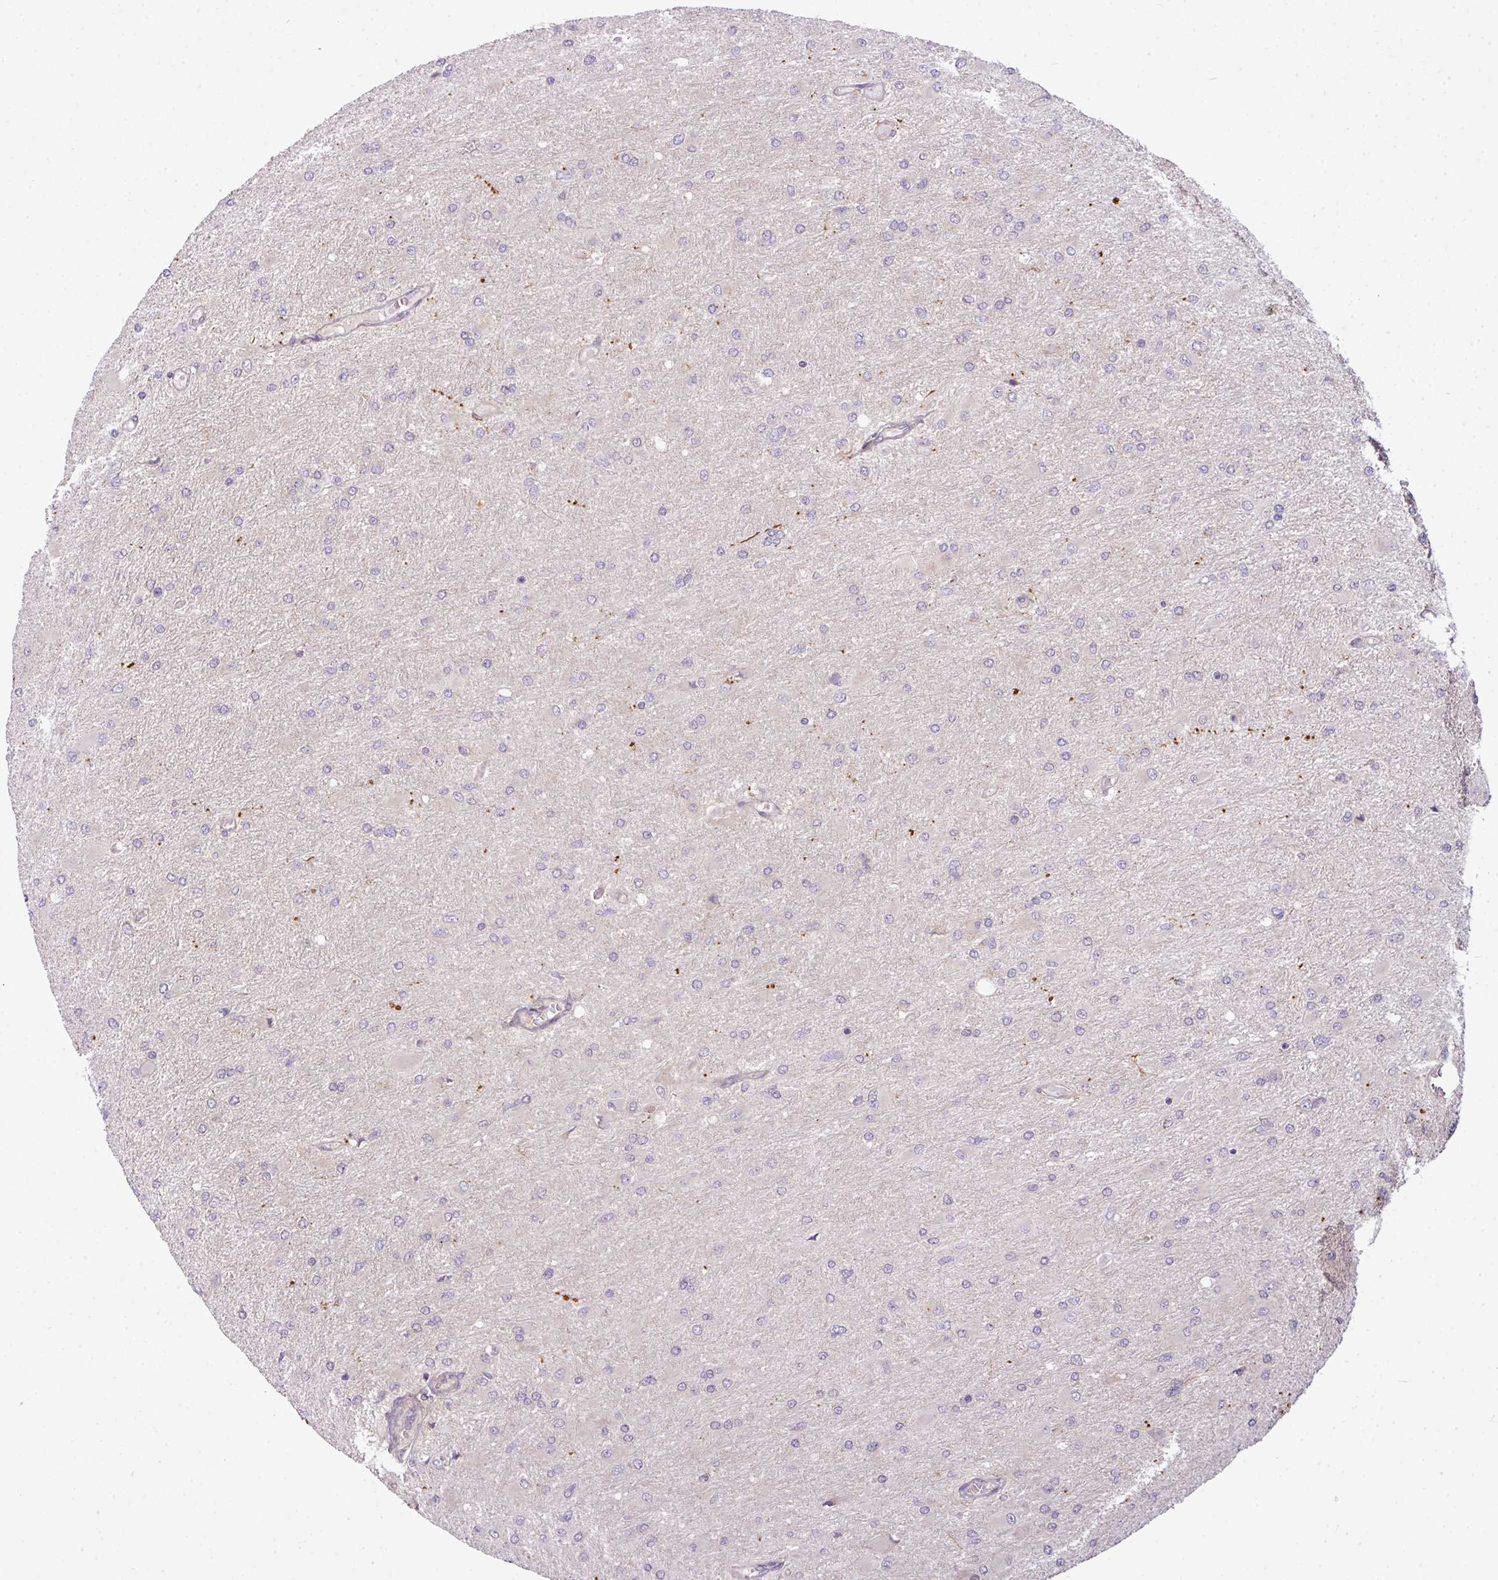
{"staining": {"intensity": "negative", "quantity": "none", "location": "none"}, "tissue": "glioma", "cell_type": "Tumor cells", "image_type": "cancer", "snomed": [{"axis": "morphology", "description": "Glioma, malignant, High grade"}, {"axis": "topography", "description": "Cerebral cortex"}], "caption": "Immunohistochemistry of human glioma demonstrates no expression in tumor cells. The staining was performed using DAB (3,3'-diaminobenzidine) to visualize the protein expression in brown, while the nuclei were stained in blue with hematoxylin (Magnification: 20x).", "gene": "PAPLN", "patient": {"sex": "female", "age": 36}}